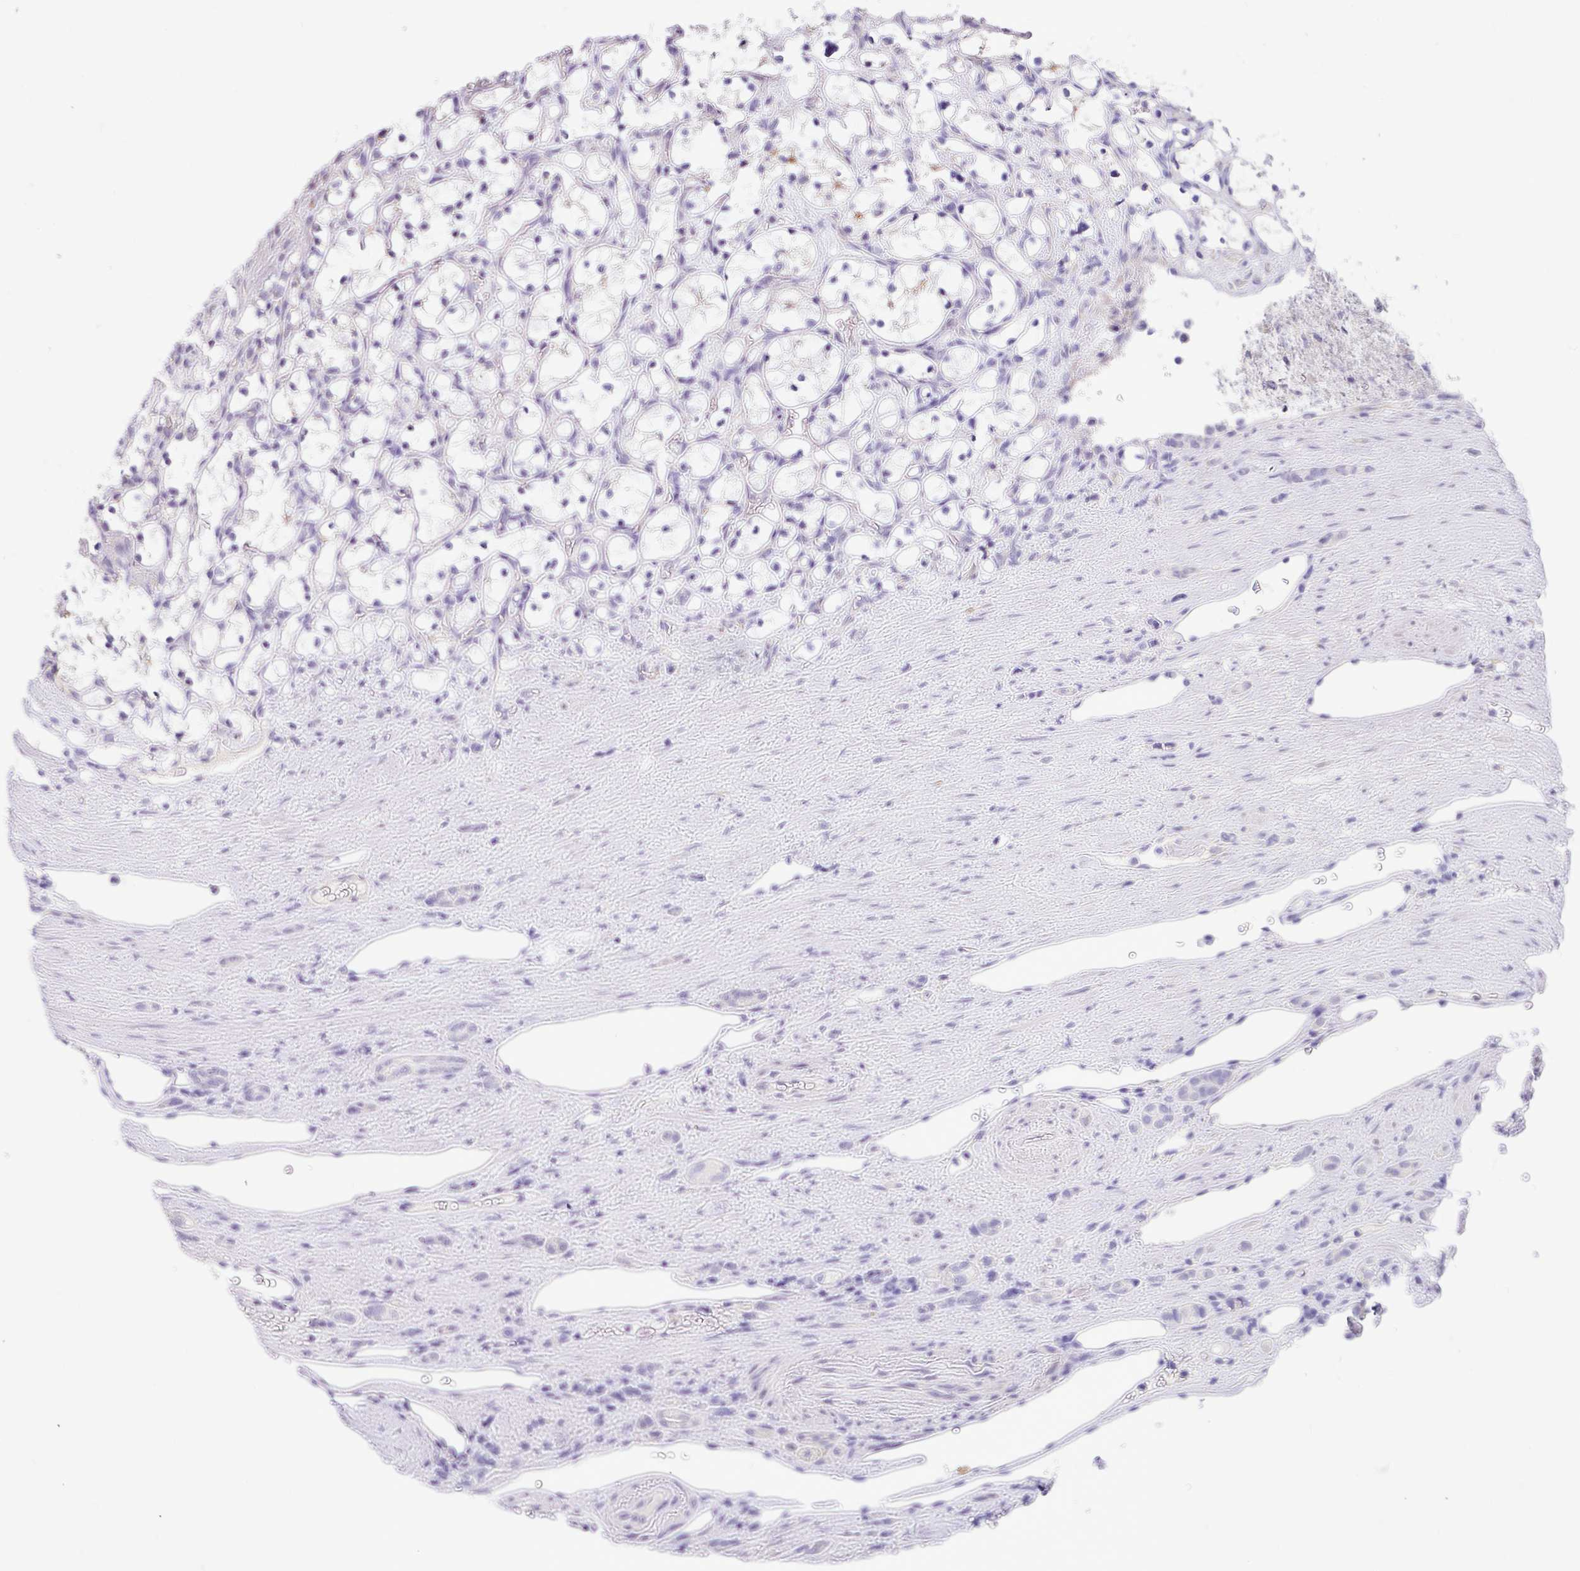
{"staining": {"intensity": "negative", "quantity": "none", "location": "none"}, "tissue": "renal cancer", "cell_type": "Tumor cells", "image_type": "cancer", "snomed": [{"axis": "morphology", "description": "Adenocarcinoma, NOS"}, {"axis": "topography", "description": "Kidney"}], "caption": "IHC of renal cancer demonstrates no expression in tumor cells.", "gene": "ZG16", "patient": {"sex": "female", "age": 69}}